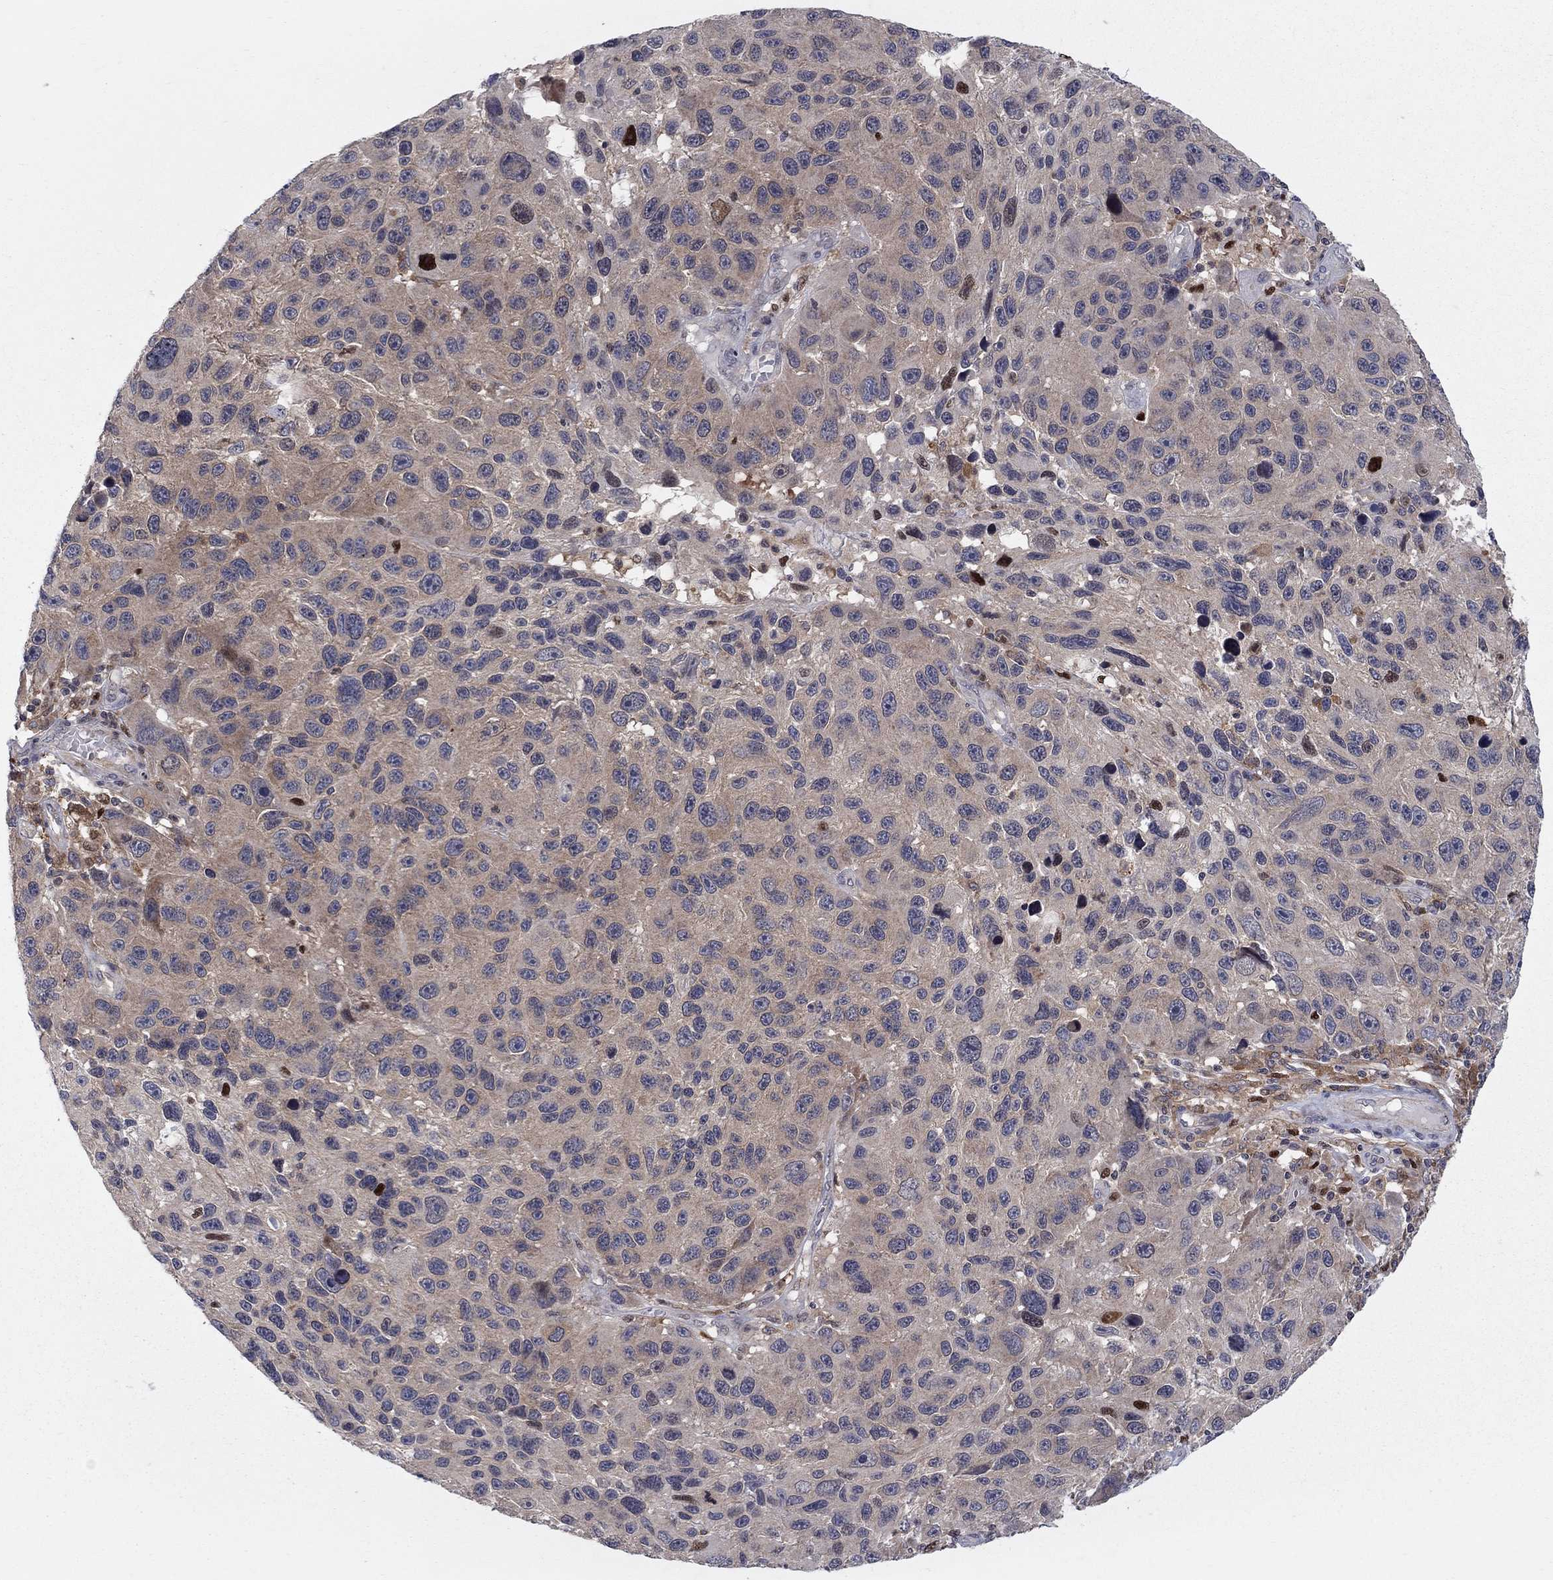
{"staining": {"intensity": "strong", "quantity": "<25%", "location": "cytoplasmic/membranous"}, "tissue": "melanoma", "cell_type": "Tumor cells", "image_type": "cancer", "snomed": [{"axis": "morphology", "description": "Malignant melanoma, NOS"}, {"axis": "topography", "description": "Skin"}], "caption": "A micrograph of melanoma stained for a protein reveals strong cytoplasmic/membranous brown staining in tumor cells.", "gene": "ZNHIT3", "patient": {"sex": "male", "age": 53}}